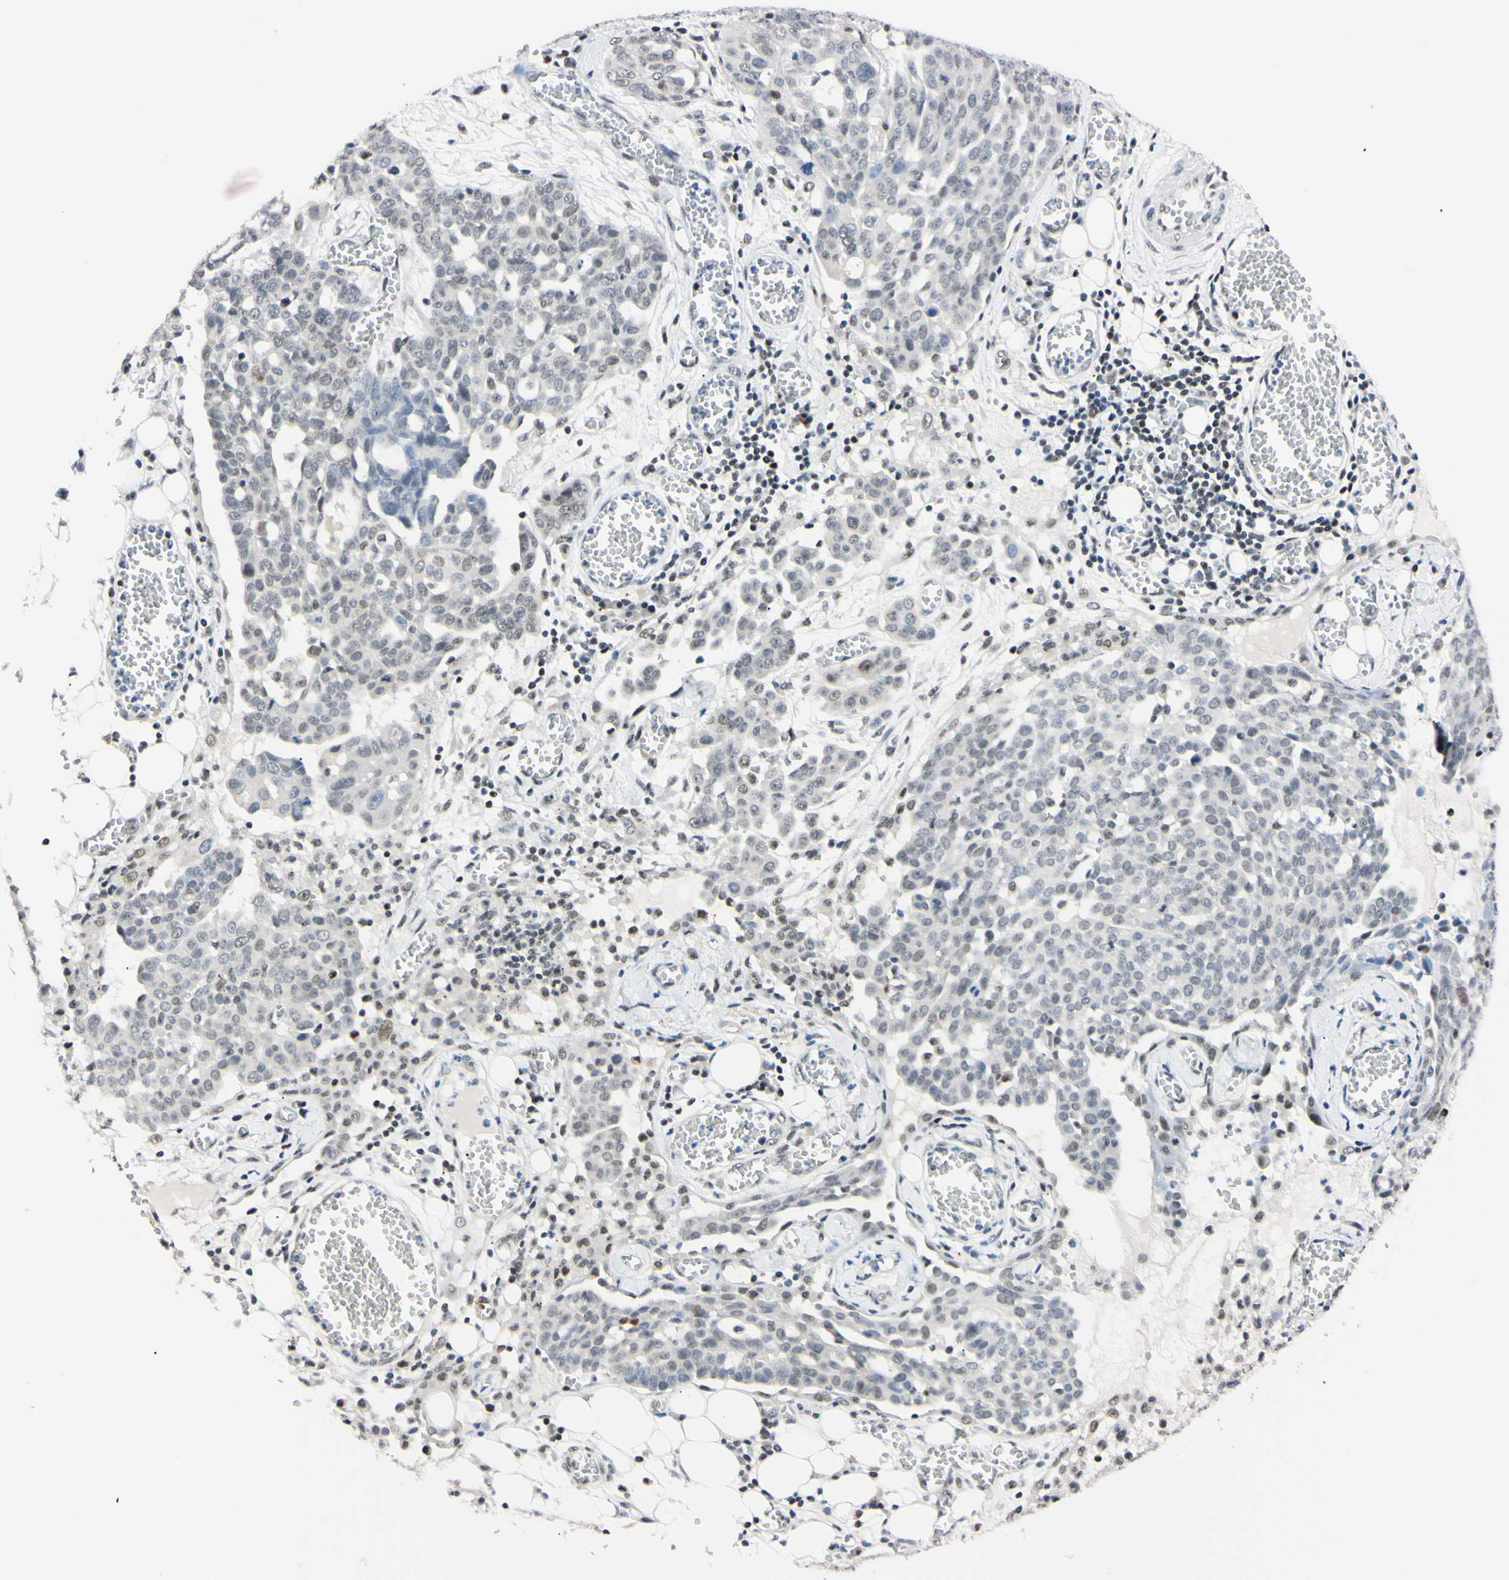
{"staining": {"intensity": "negative", "quantity": "none", "location": "none"}, "tissue": "ovarian cancer", "cell_type": "Tumor cells", "image_type": "cancer", "snomed": [{"axis": "morphology", "description": "Cystadenocarcinoma, serous, NOS"}, {"axis": "topography", "description": "Soft tissue"}, {"axis": "topography", "description": "Ovary"}], "caption": "DAB immunohistochemical staining of human ovarian cancer reveals no significant positivity in tumor cells.", "gene": "C1orf174", "patient": {"sex": "female", "age": 57}}